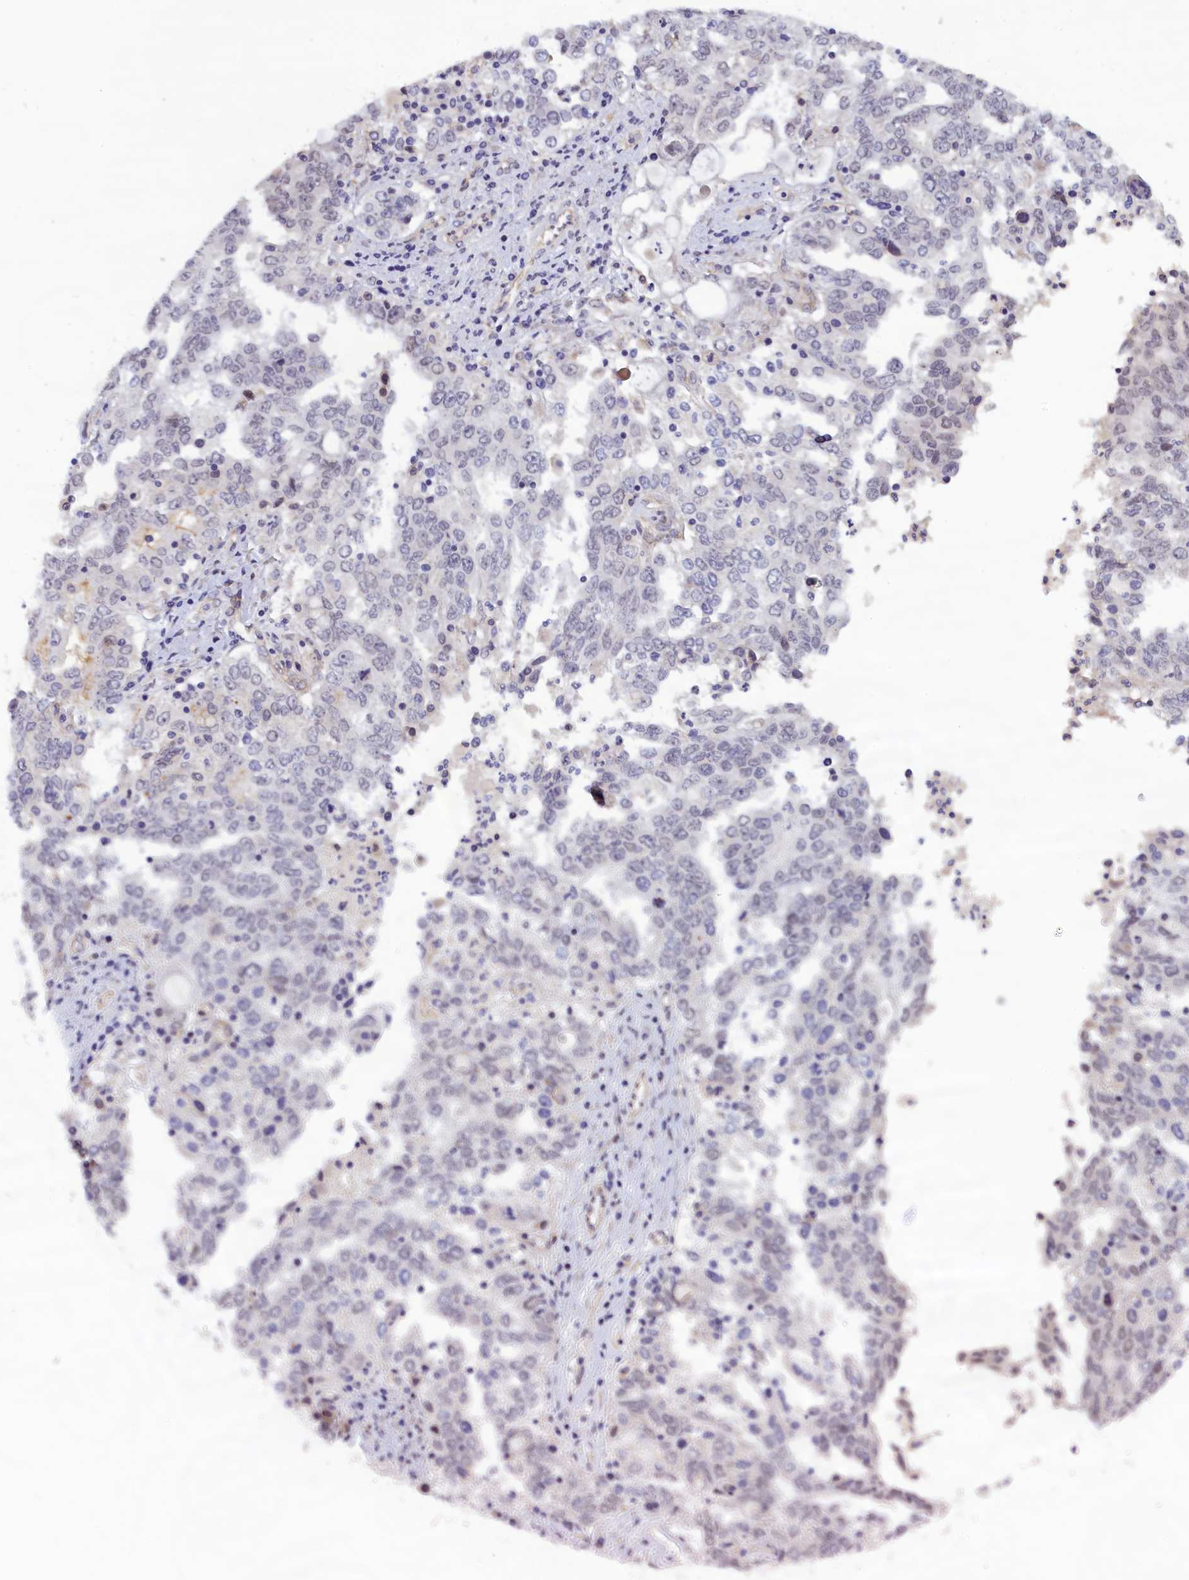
{"staining": {"intensity": "negative", "quantity": "none", "location": "none"}, "tissue": "ovarian cancer", "cell_type": "Tumor cells", "image_type": "cancer", "snomed": [{"axis": "morphology", "description": "Carcinoma, endometroid"}, {"axis": "topography", "description": "Ovary"}], "caption": "High power microscopy histopathology image of an immunohistochemistry (IHC) photomicrograph of ovarian cancer (endometroid carcinoma), revealing no significant positivity in tumor cells.", "gene": "IGFALS", "patient": {"sex": "female", "age": 62}}